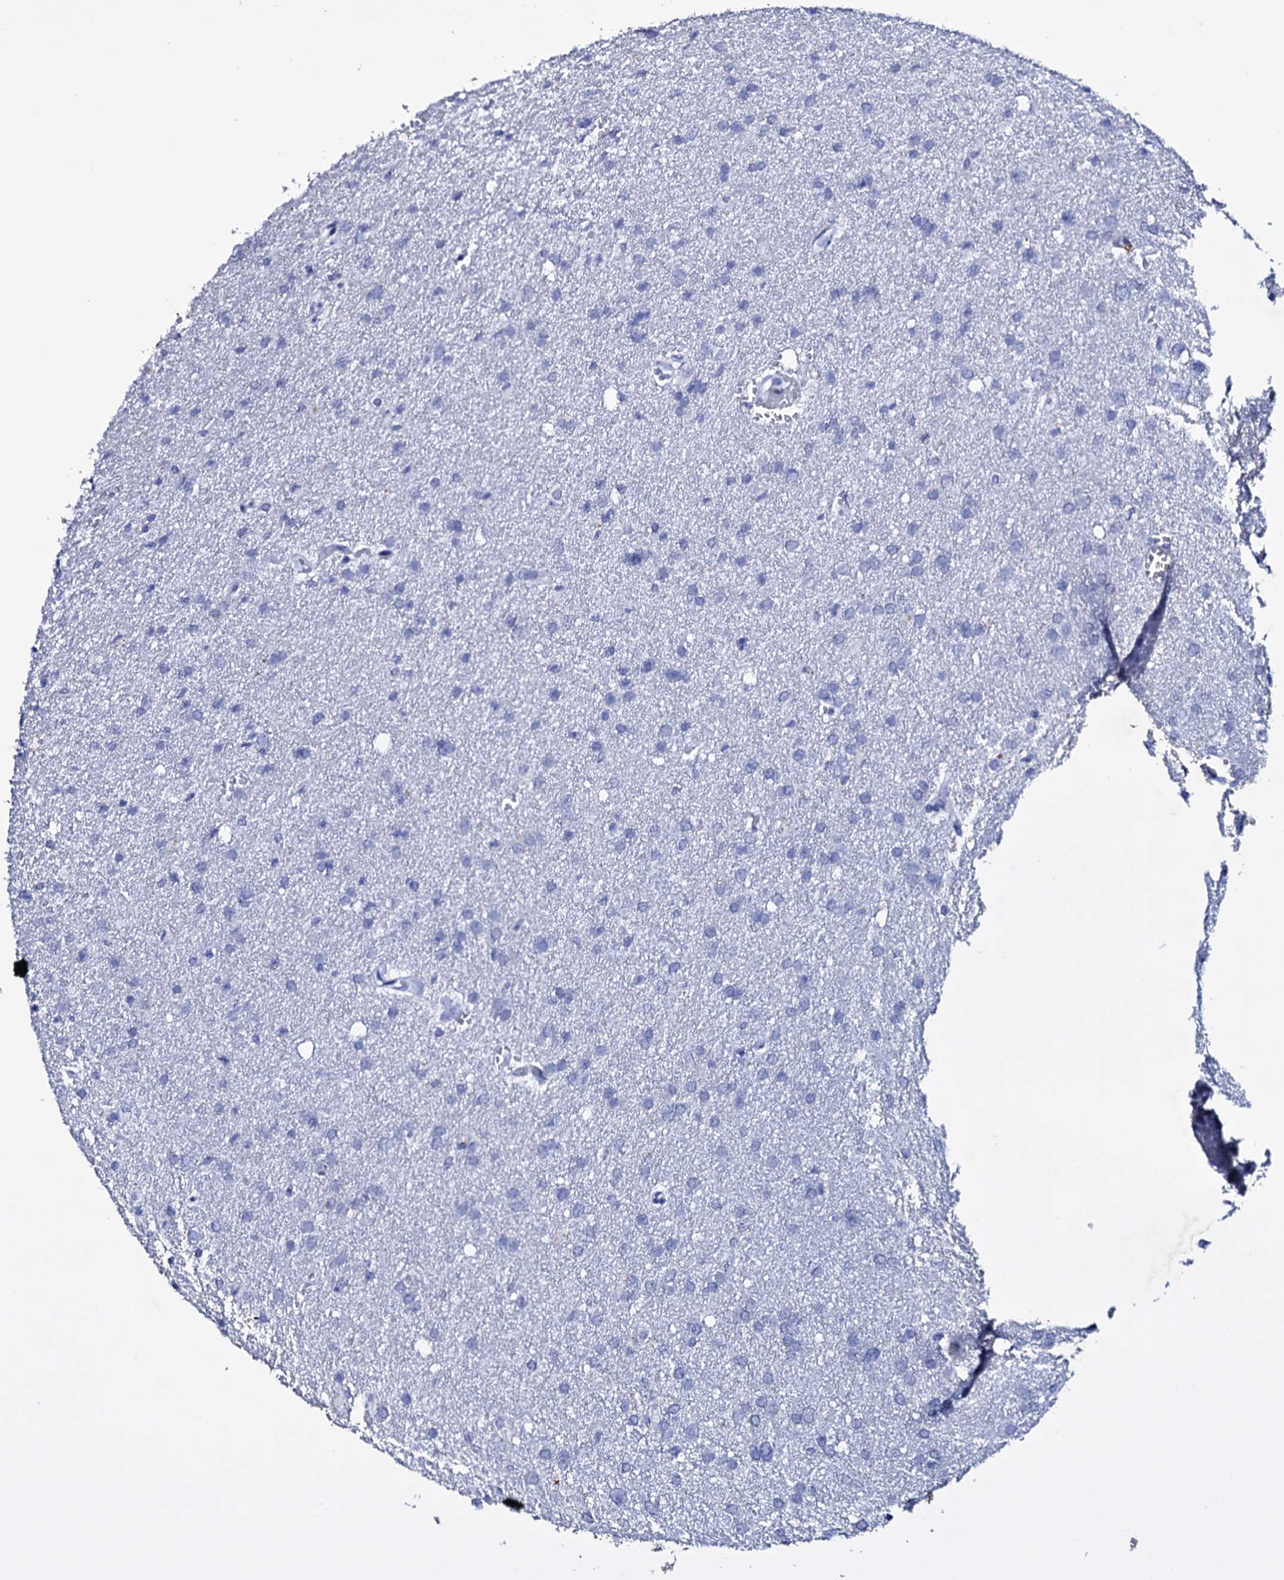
{"staining": {"intensity": "negative", "quantity": "none", "location": "none"}, "tissue": "glioma", "cell_type": "Tumor cells", "image_type": "cancer", "snomed": [{"axis": "morphology", "description": "Glioma, malignant, High grade"}, {"axis": "topography", "description": "Cerebral cortex"}], "caption": "Glioma was stained to show a protein in brown. There is no significant staining in tumor cells.", "gene": "ITPRID2", "patient": {"sex": "female", "age": 36}}